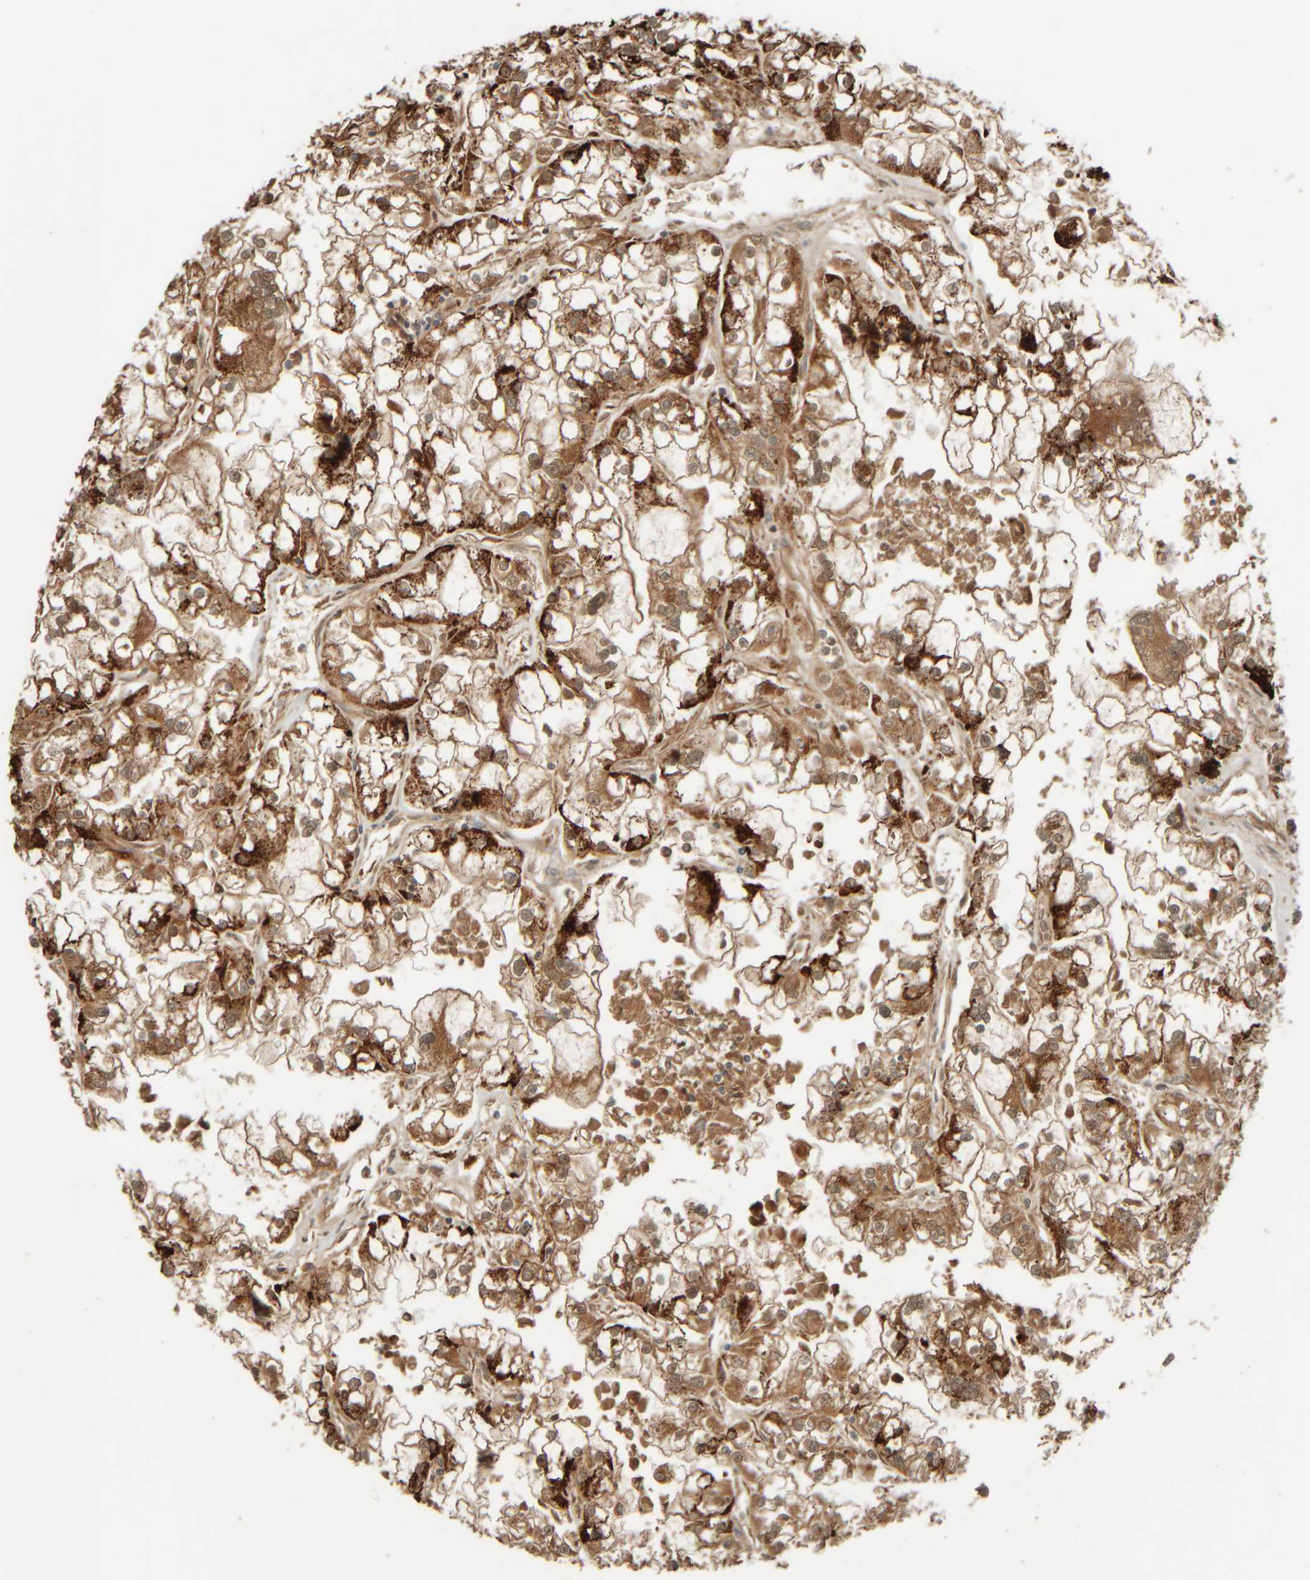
{"staining": {"intensity": "strong", "quantity": ">75%", "location": "cytoplasmic/membranous"}, "tissue": "renal cancer", "cell_type": "Tumor cells", "image_type": "cancer", "snomed": [{"axis": "morphology", "description": "Adenocarcinoma, NOS"}, {"axis": "topography", "description": "Kidney"}], "caption": "Protein expression analysis of renal cancer (adenocarcinoma) demonstrates strong cytoplasmic/membranous staining in about >75% of tumor cells.", "gene": "SPAG5", "patient": {"sex": "female", "age": 52}}